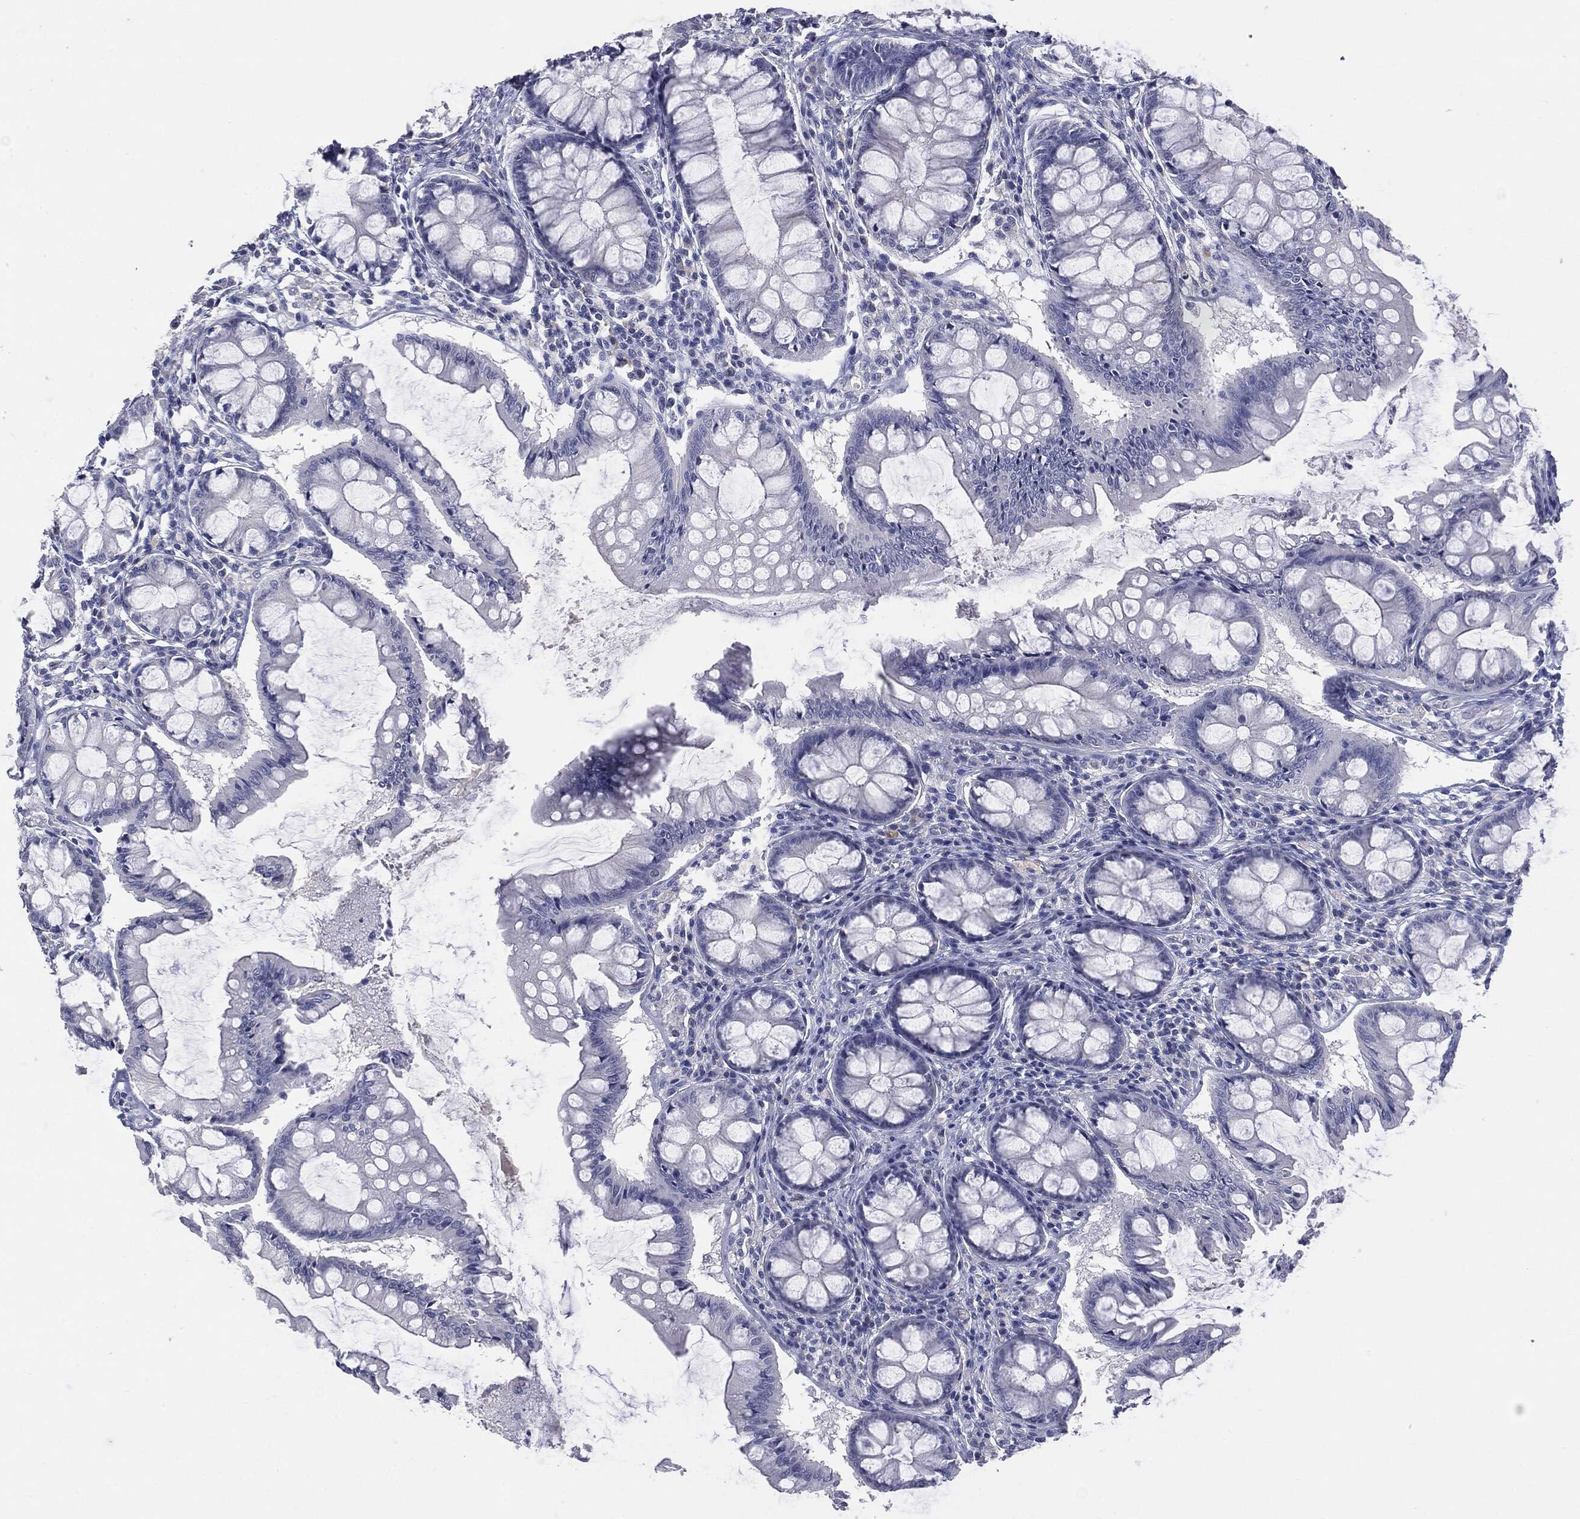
{"staining": {"intensity": "negative", "quantity": "none", "location": "none"}, "tissue": "colon", "cell_type": "Endothelial cells", "image_type": "normal", "snomed": [{"axis": "morphology", "description": "Normal tissue, NOS"}, {"axis": "topography", "description": "Colon"}], "caption": "High power microscopy photomicrograph of an IHC micrograph of unremarkable colon, revealing no significant positivity in endothelial cells. (Stains: DAB immunohistochemistry with hematoxylin counter stain, Microscopy: brightfield microscopy at high magnification).", "gene": "TSHB", "patient": {"sex": "female", "age": 65}}